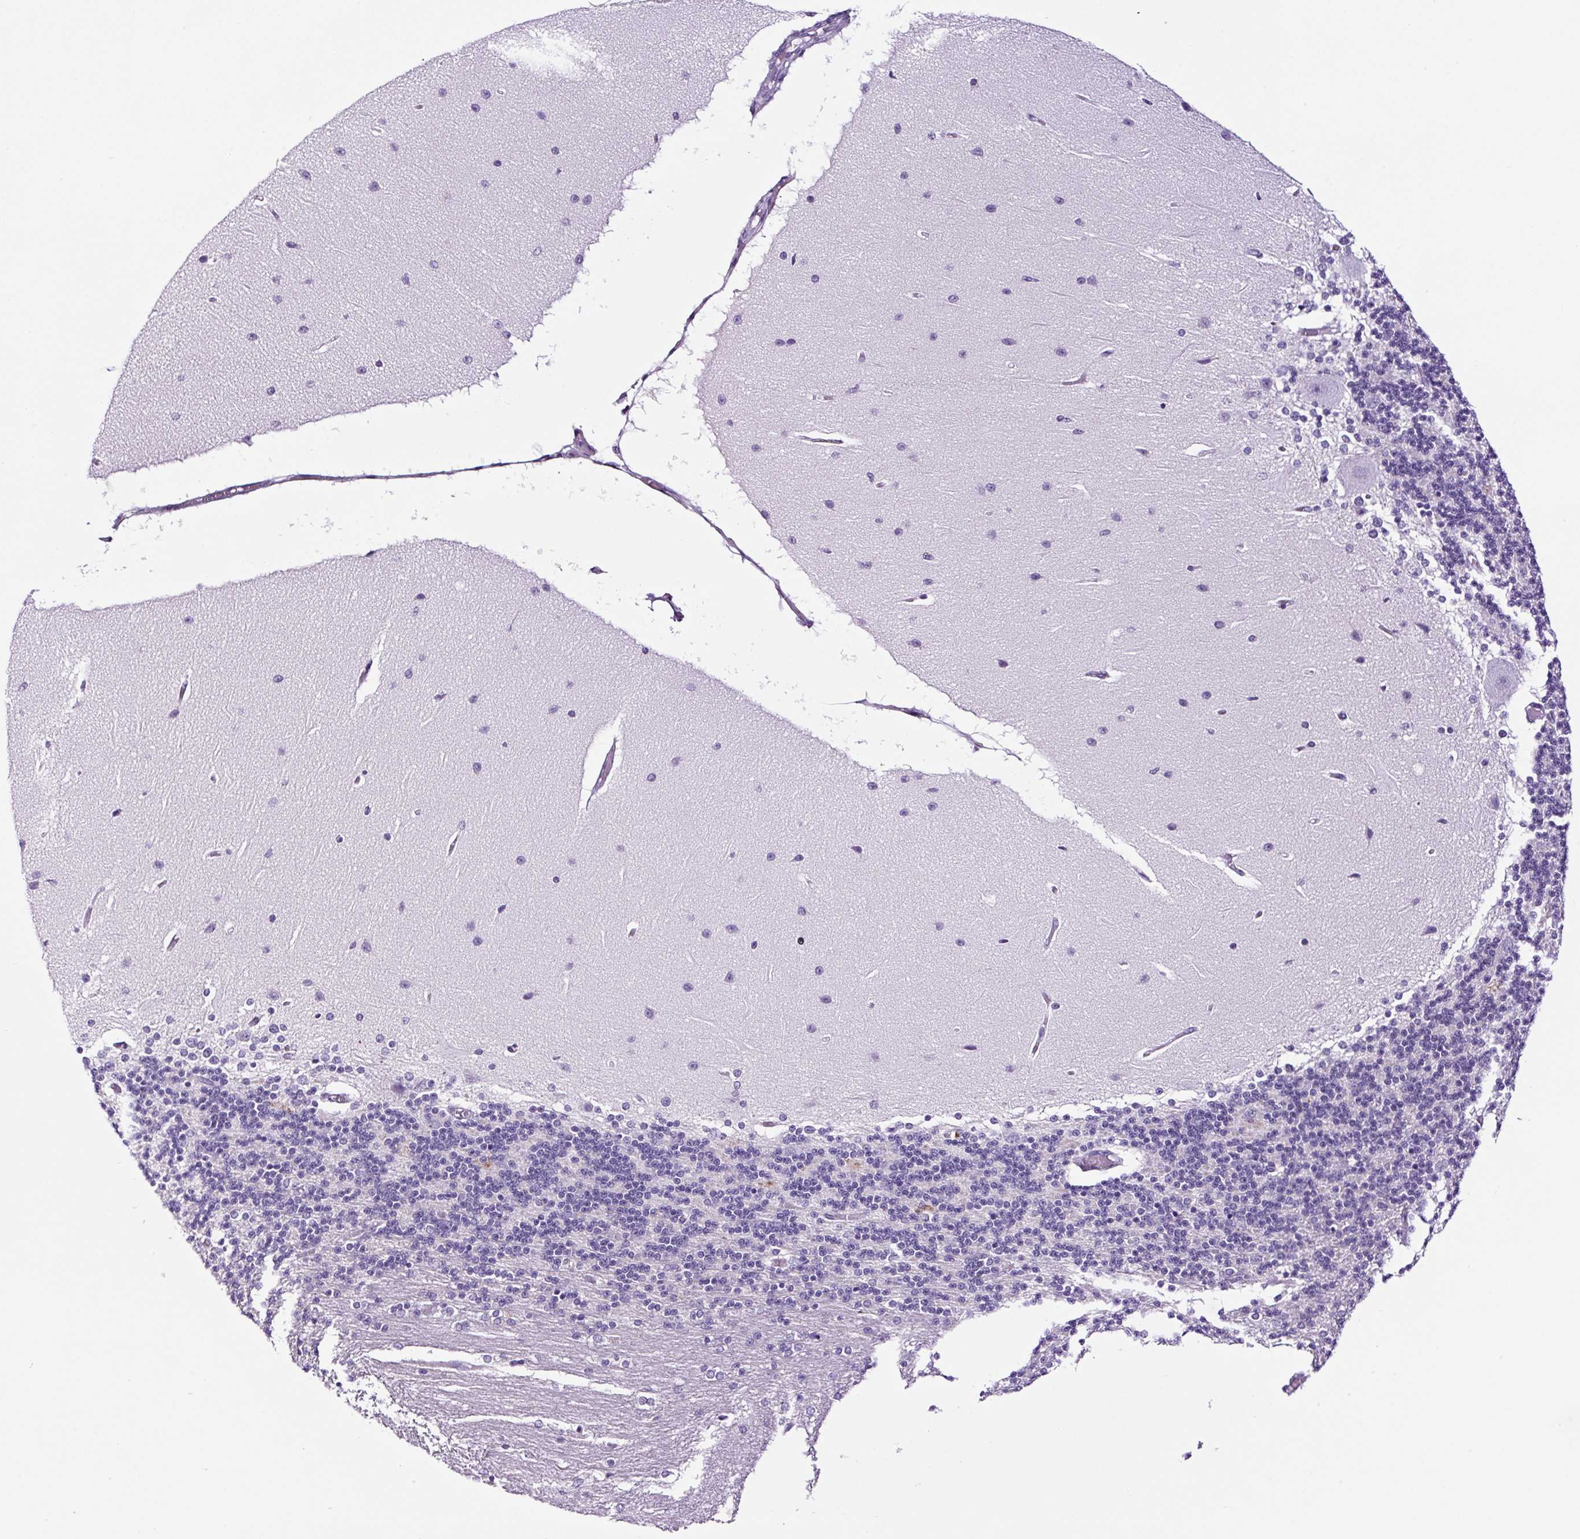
{"staining": {"intensity": "negative", "quantity": "none", "location": "none"}, "tissue": "cerebellum", "cell_type": "Cells in granular layer", "image_type": "normal", "snomed": [{"axis": "morphology", "description": "Normal tissue, NOS"}, {"axis": "topography", "description": "Cerebellum"}], "caption": "DAB immunohistochemical staining of unremarkable cerebellum shows no significant staining in cells in granular layer. (DAB immunohistochemistry (IHC) visualized using brightfield microscopy, high magnification).", "gene": "TAFA3", "patient": {"sex": "female", "age": 54}}